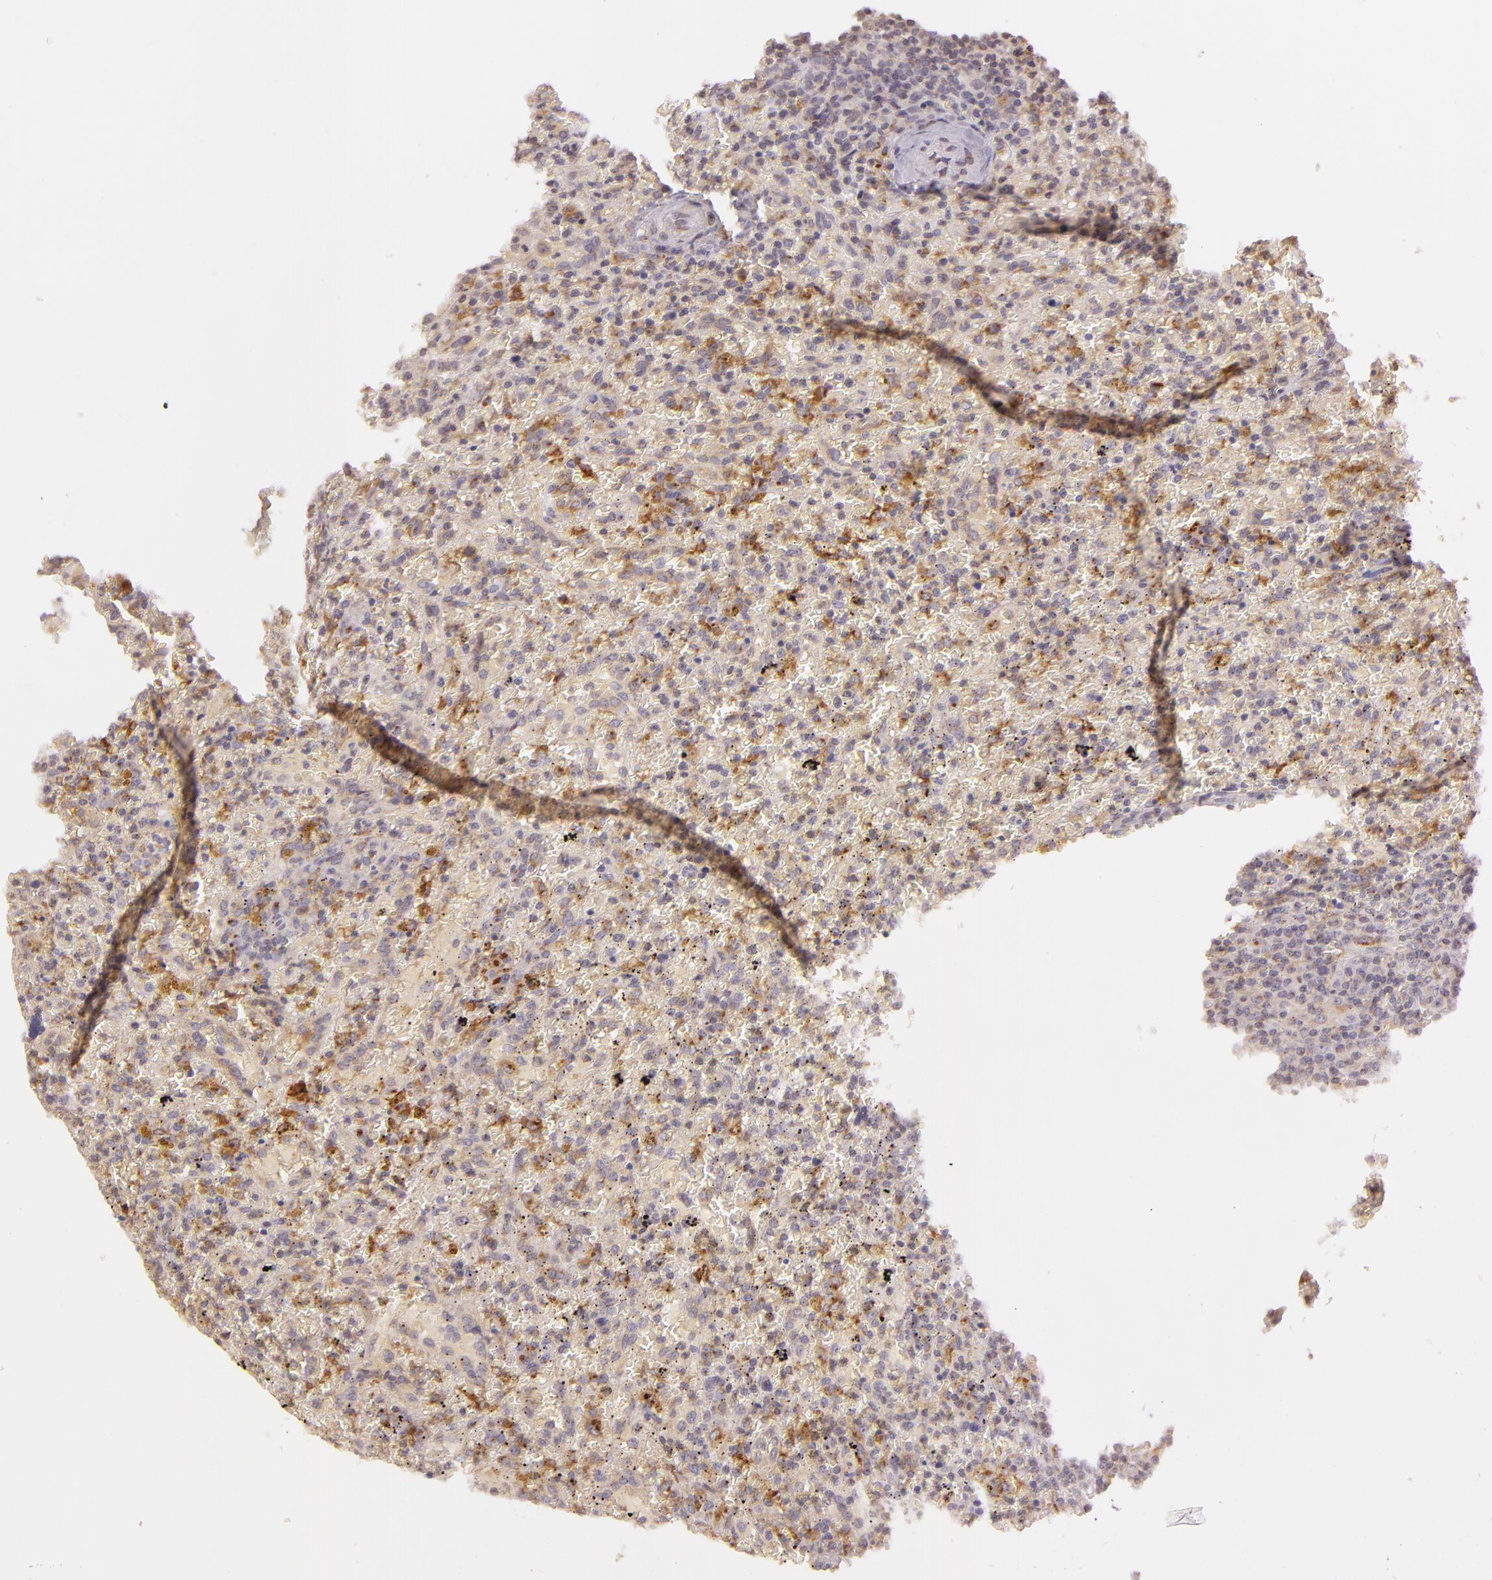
{"staining": {"intensity": "moderate", "quantity": "25%-75%", "location": "cytoplasmic/membranous"}, "tissue": "lymphoma", "cell_type": "Tumor cells", "image_type": "cancer", "snomed": [{"axis": "morphology", "description": "Malignant lymphoma, non-Hodgkin's type, High grade"}, {"axis": "topography", "description": "Spleen"}, {"axis": "topography", "description": "Lymph node"}], "caption": "DAB immunohistochemical staining of lymphoma shows moderate cytoplasmic/membranous protein positivity in approximately 25%-75% of tumor cells.", "gene": "LGMN", "patient": {"sex": "female", "age": 70}}